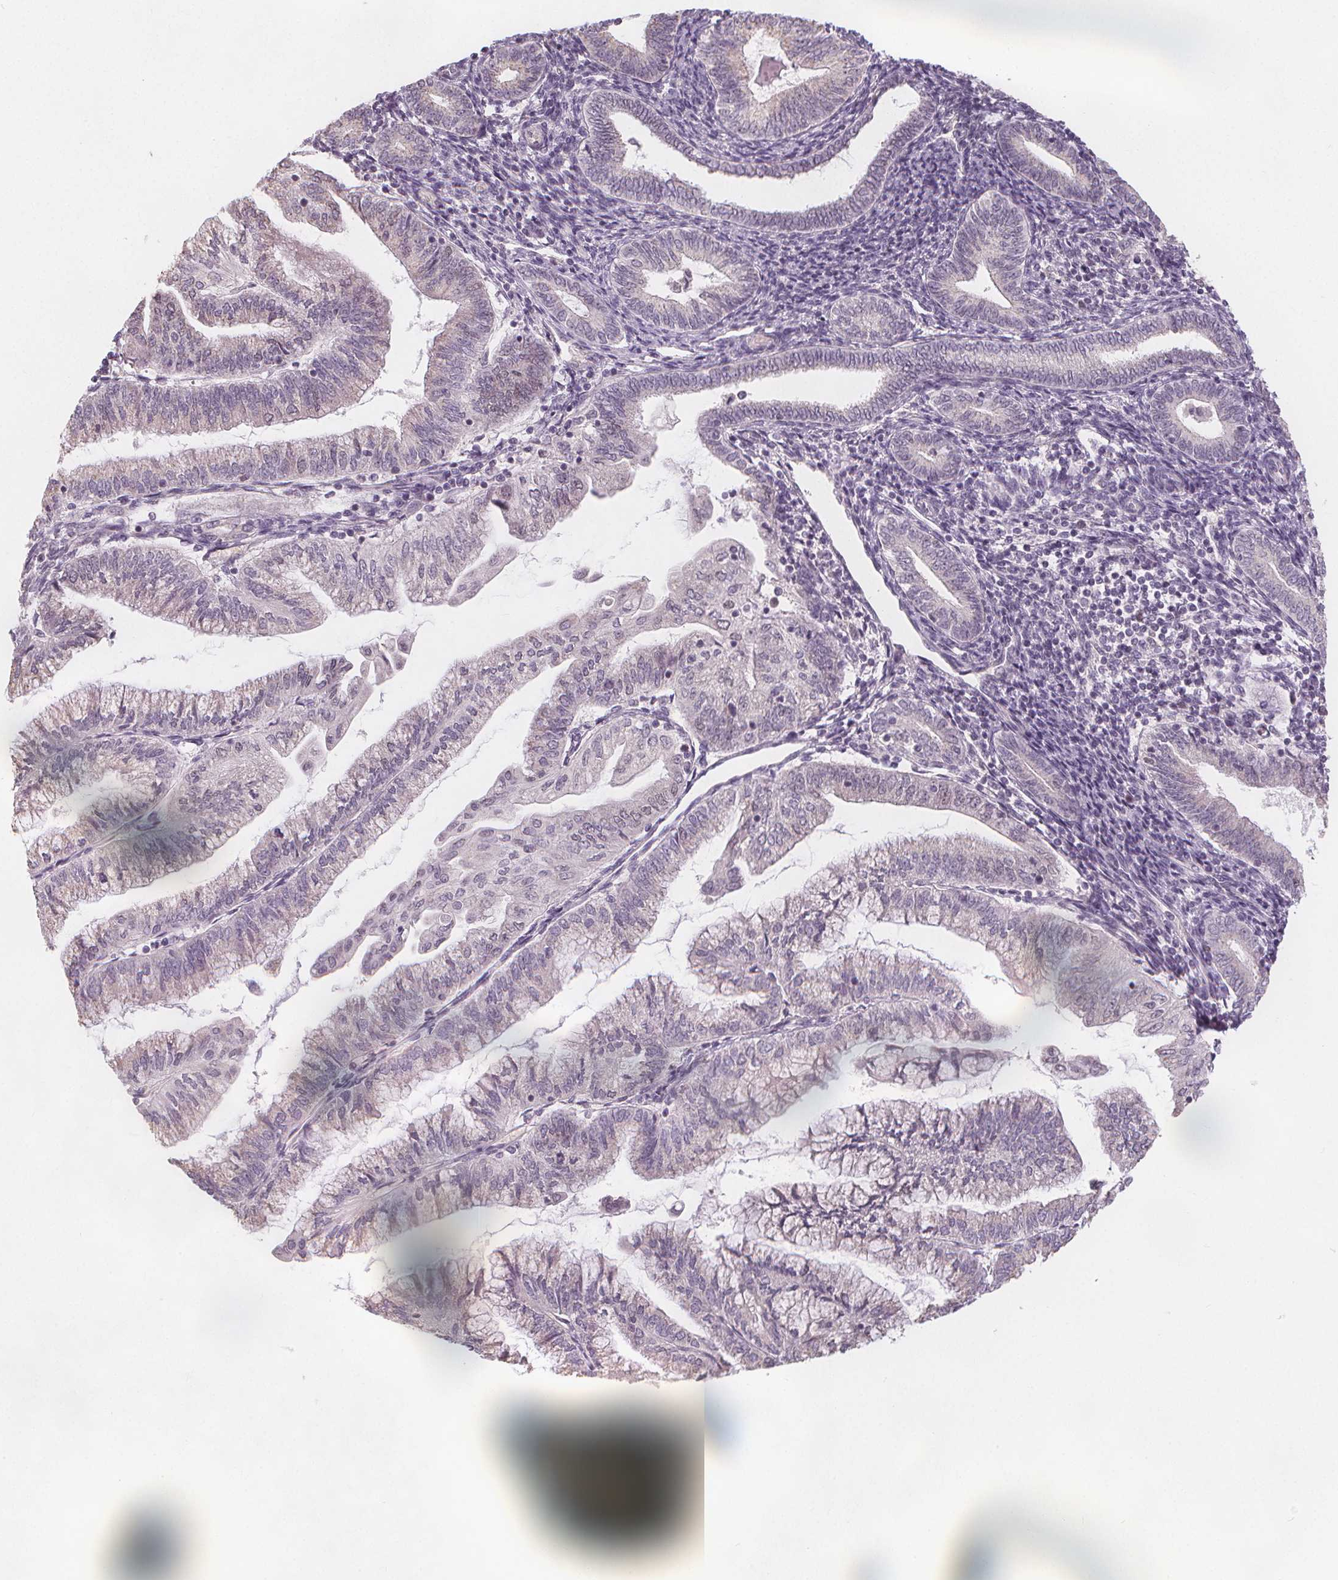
{"staining": {"intensity": "negative", "quantity": "none", "location": "none"}, "tissue": "endometrial cancer", "cell_type": "Tumor cells", "image_type": "cancer", "snomed": [{"axis": "morphology", "description": "Adenocarcinoma, NOS"}, {"axis": "topography", "description": "Endometrium"}], "caption": "This is an immunohistochemistry photomicrograph of adenocarcinoma (endometrial). There is no expression in tumor cells.", "gene": "TIPIN", "patient": {"sex": "female", "age": 55}}